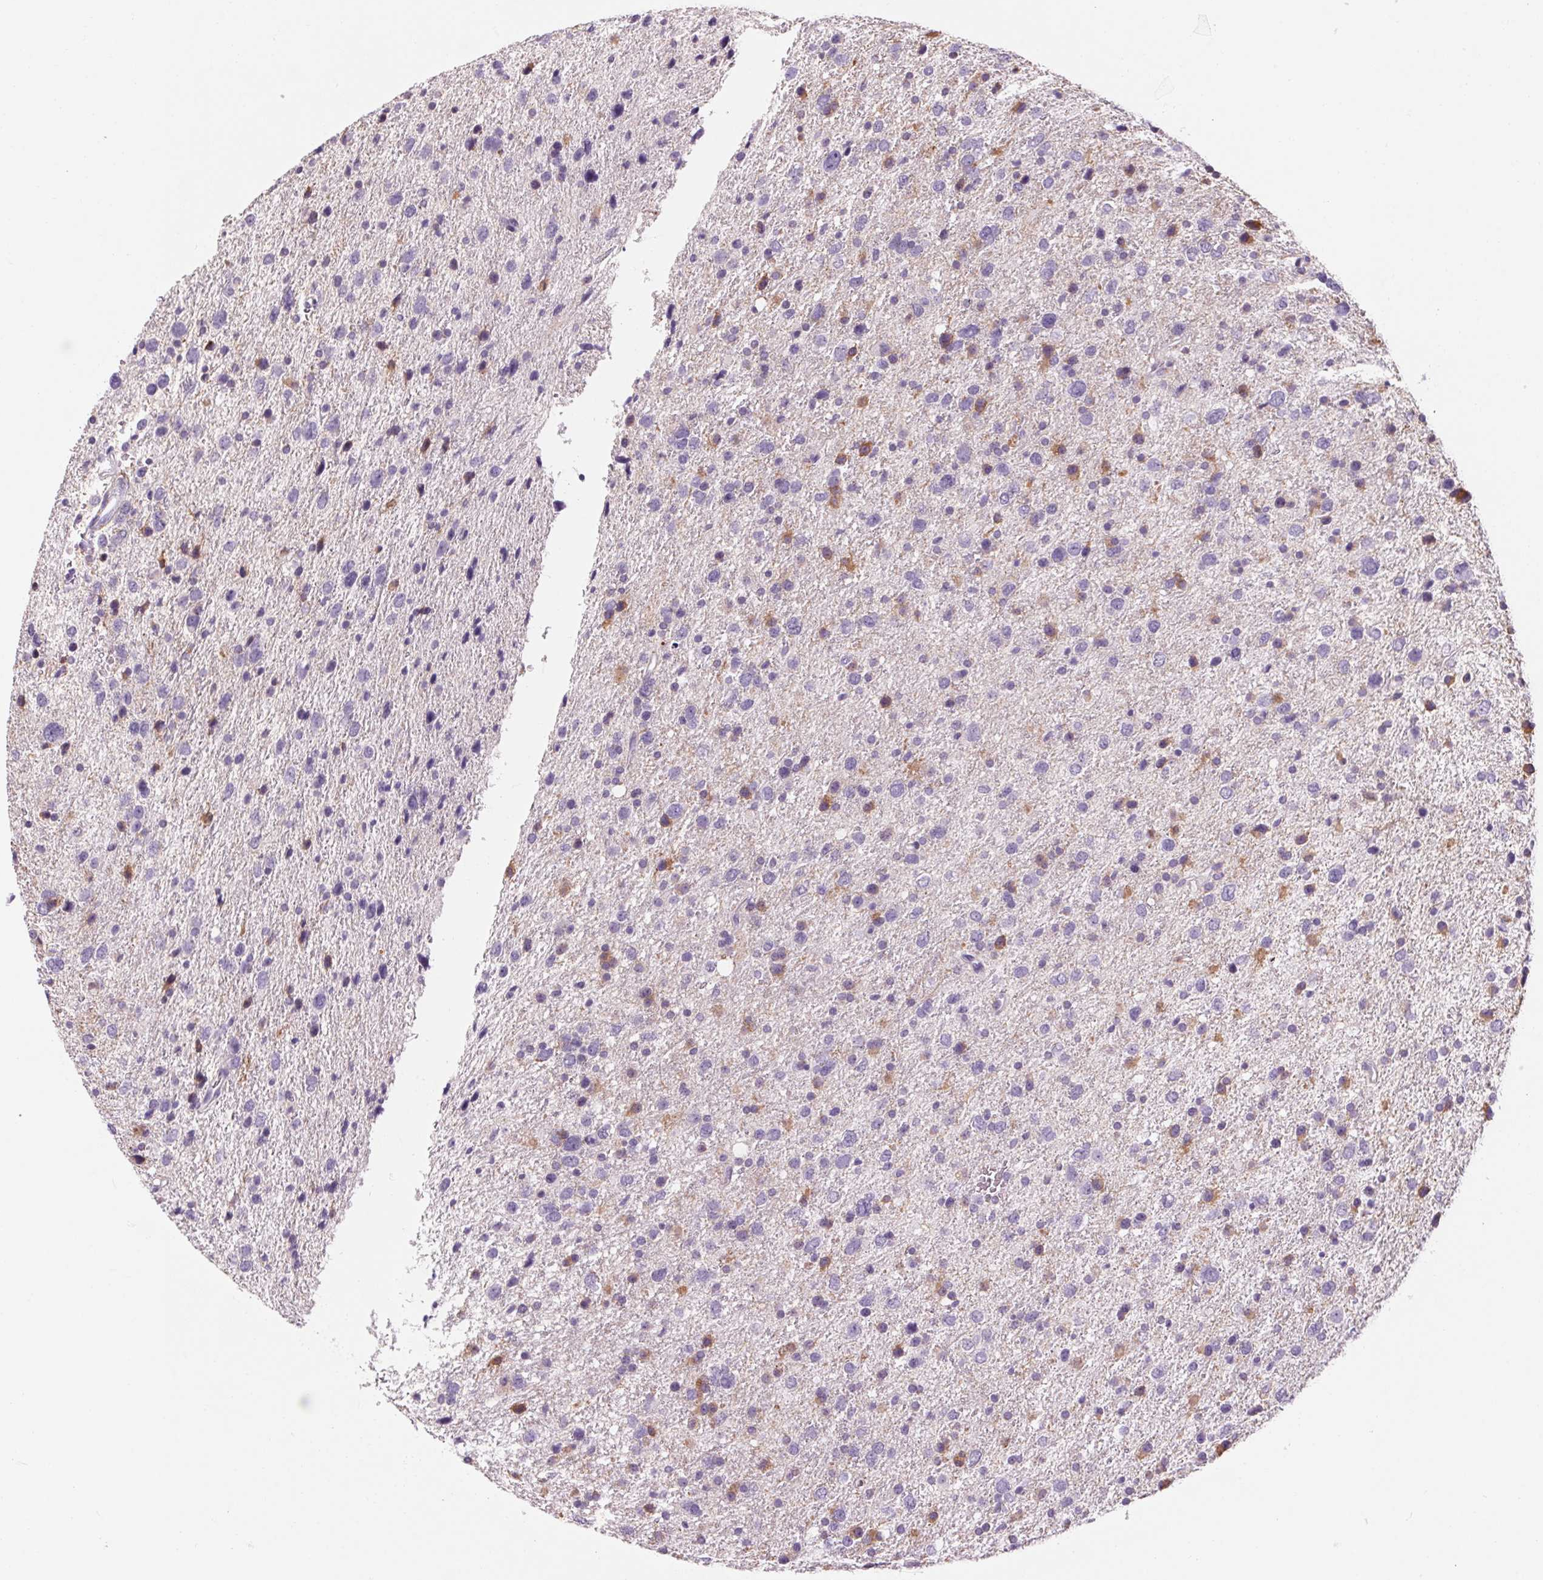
{"staining": {"intensity": "negative", "quantity": "none", "location": "none"}, "tissue": "glioma", "cell_type": "Tumor cells", "image_type": "cancer", "snomed": [{"axis": "morphology", "description": "Glioma, malignant, Low grade"}, {"axis": "topography", "description": "Brain"}], "caption": "Protein analysis of malignant glioma (low-grade) displays no significant expression in tumor cells.", "gene": "RPTN", "patient": {"sex": "female", "age": 55}}